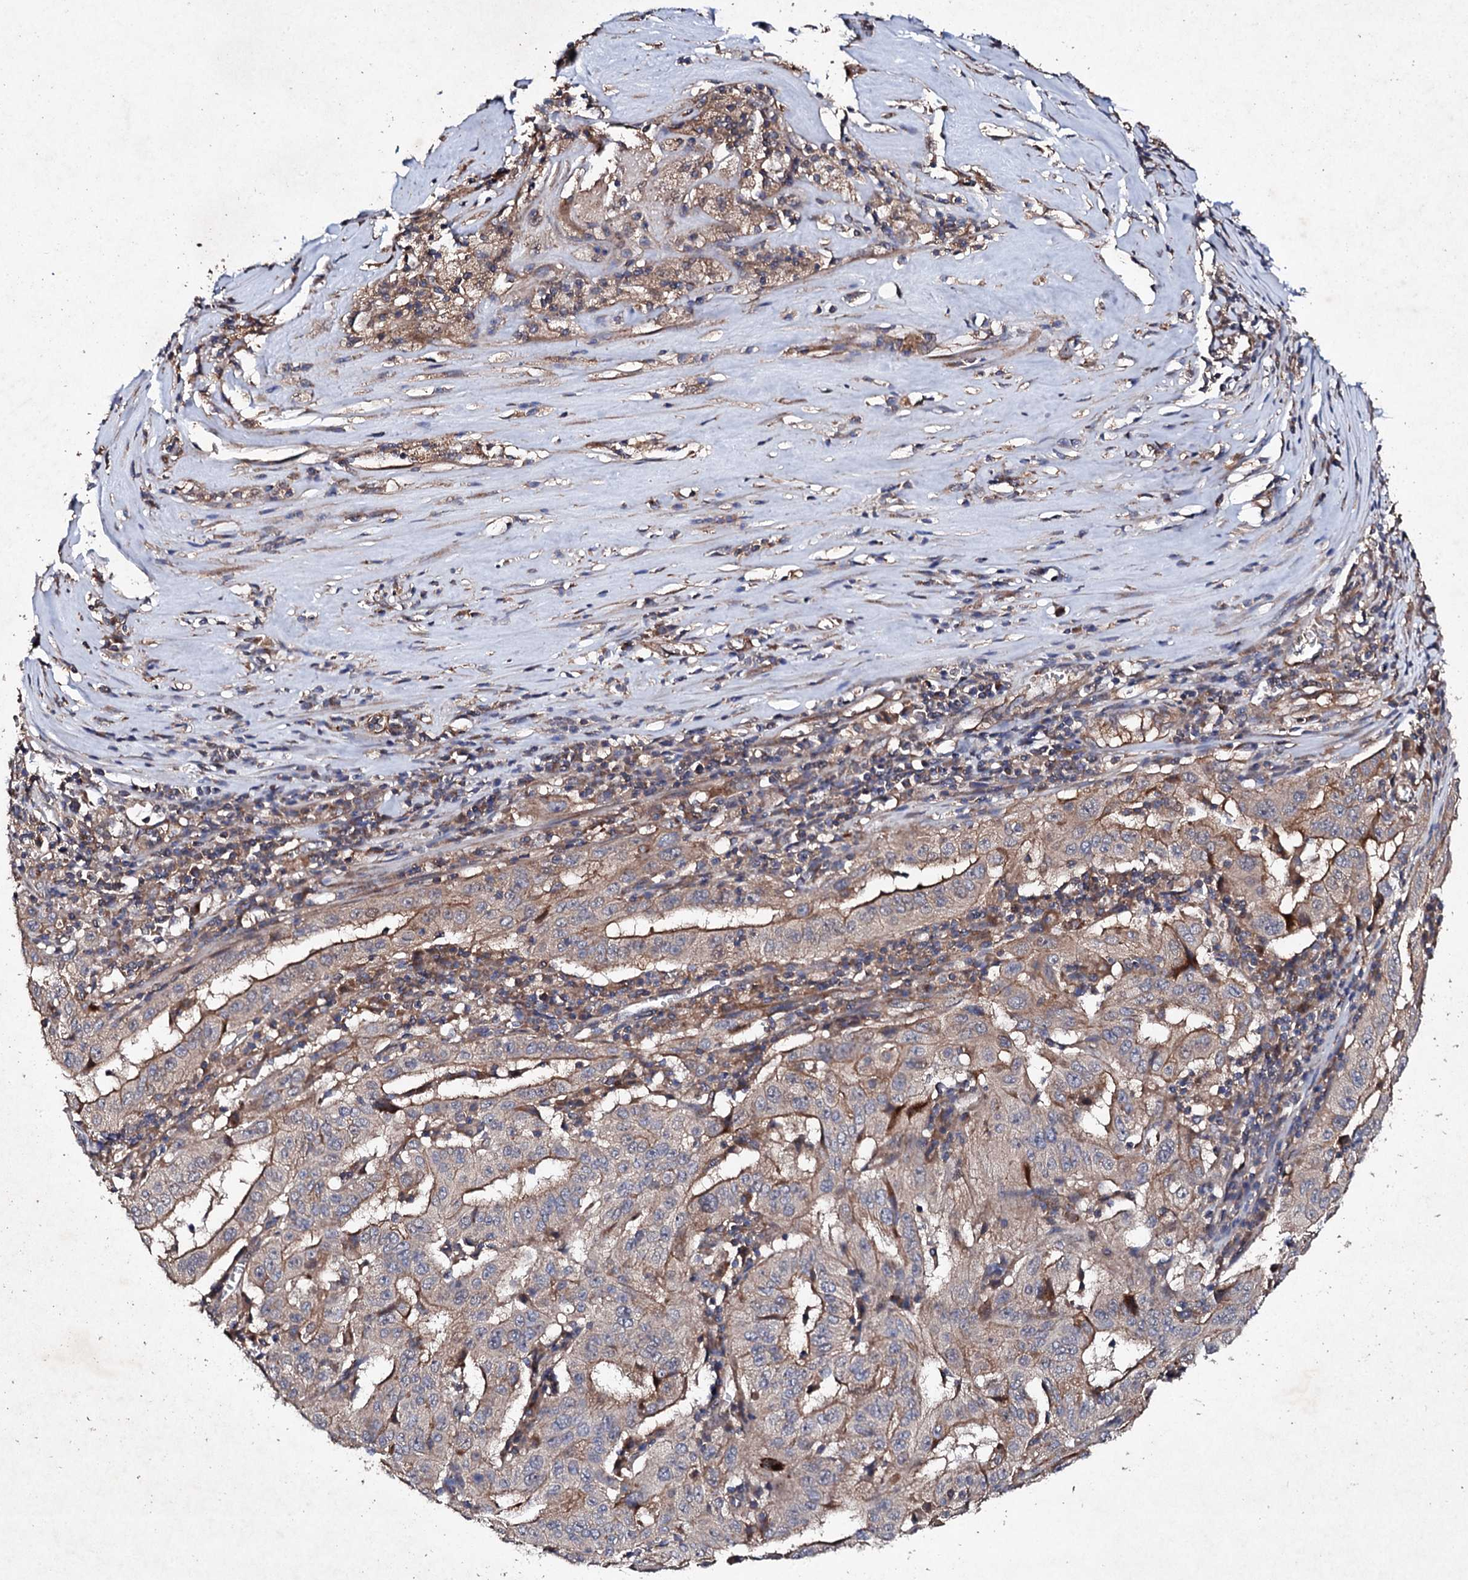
{"staining": {"intensity": "weak", "quantity": "25%-75%", "location": "cytoplasmic/membranous"}, "tissue": "pancreatic cancer", "cell_type": "Tumor cells", "image_type": "cancer", "snomed": [{"axis": "morphology", "description": "Adenocarcinoma, NOS"}, {"axis": "topography", "description": "Pancreas"}], "caption": "This is an image of IHC staining of pancreatic adenocarcinoma, which shows weak expression in the cytoplasmic/membranous of tumor cells.", "gene": "MOCOS", "patient": {"sex": "male", "age": 63}}